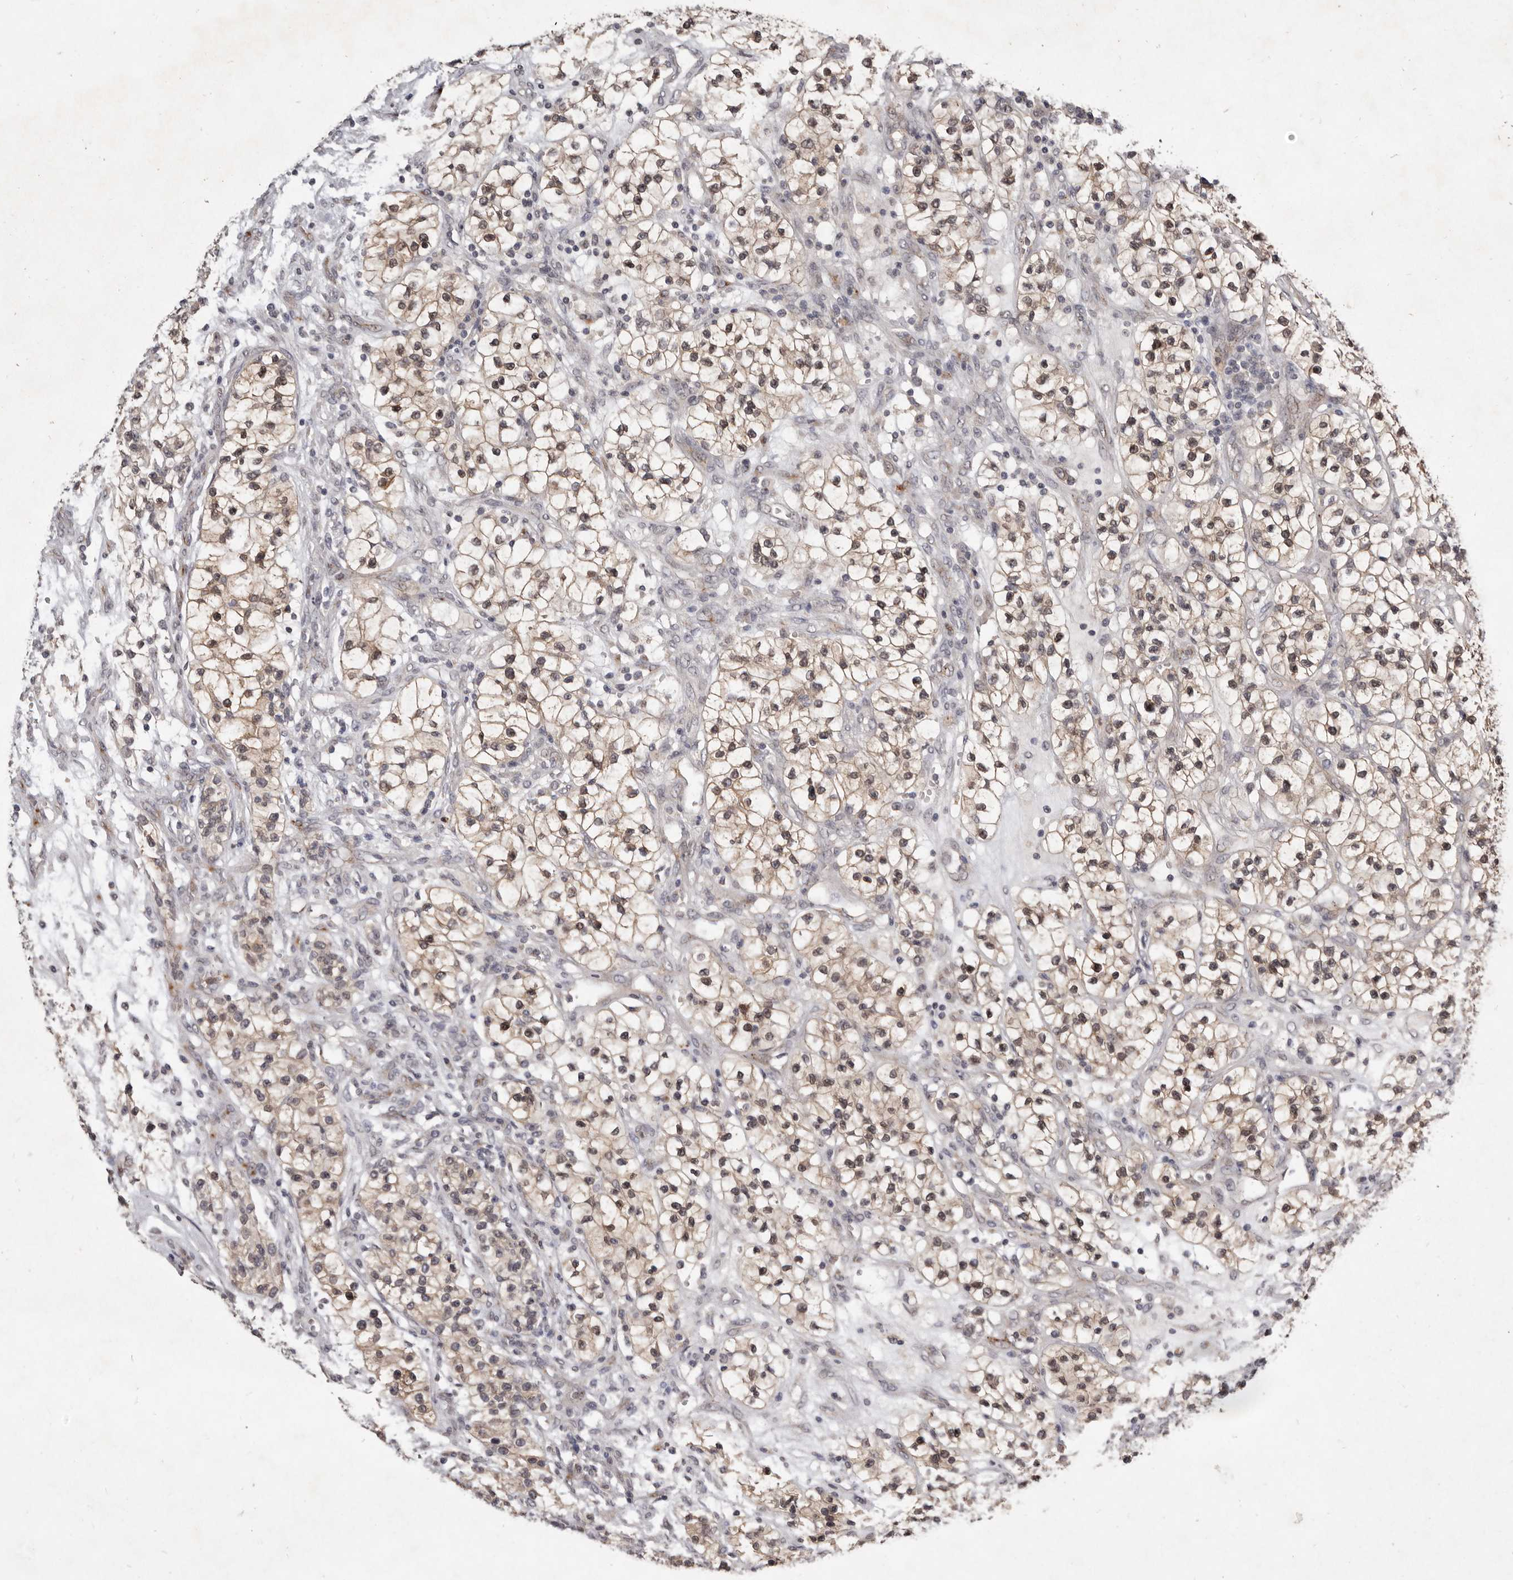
{"staining": {"intensity": "weak", "quantity": "25%-75%", "location": "cytoplasmic/membranous,nuclear"}, "tissue": "renal cancer", "cell_type": "Tumor cells", "image_type": "cancer", "snomed": [{"axis": "morphology", "description": "Adenocarcinoma, NOS"}, {"axis": "topography", "description": "Kidney"}], "caption": "Protein expression analysis of human renal cancer (adenocarcinoma) reveals weak cytoplasmic/membranous and nuclear positivity in approximately 25%-75% of tumor cells.", "gene": "SULT1E1", "patient": {"sex": "female", "age": 57}}